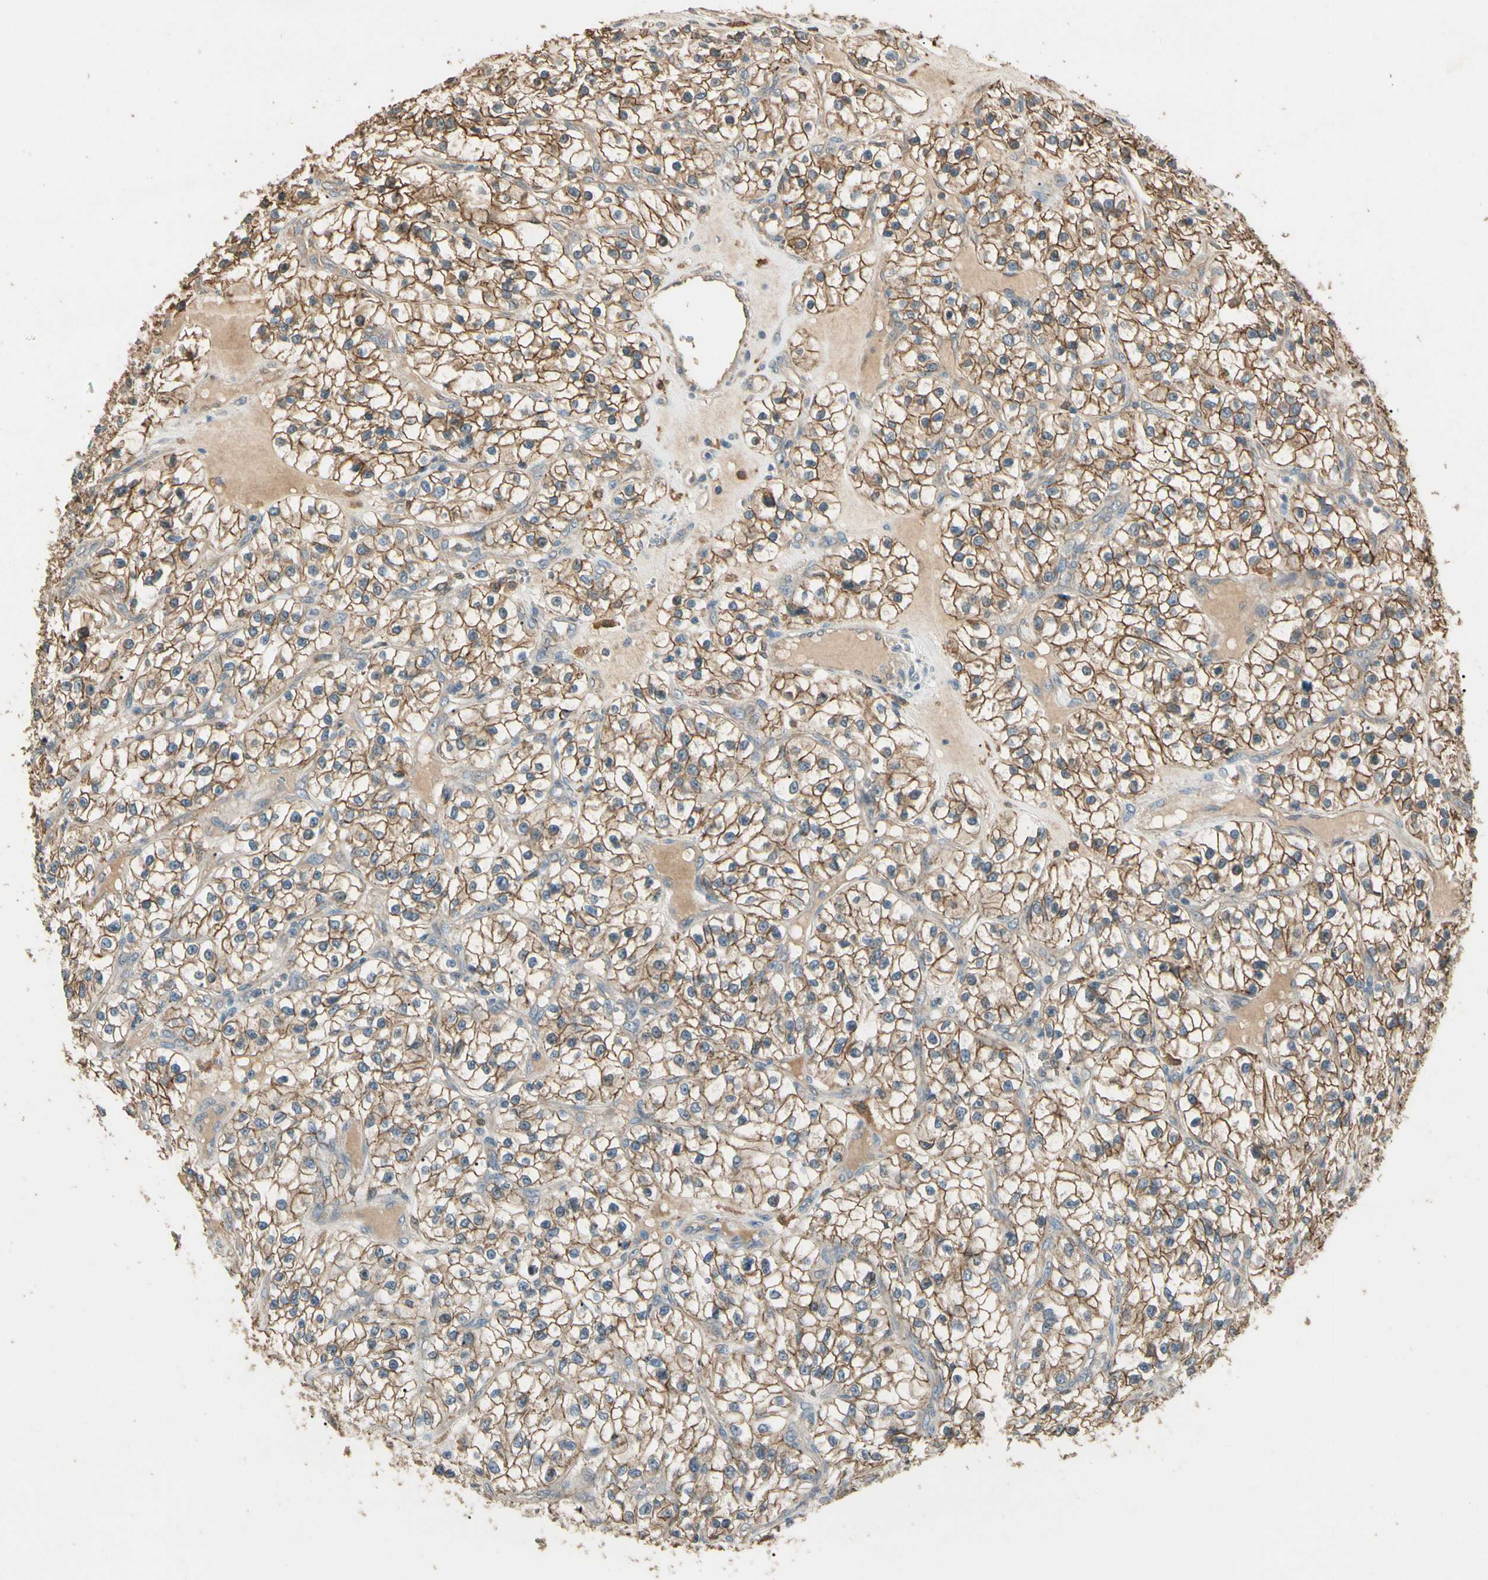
{"staining": {"intensity": "moderate", "quantity": ">75%", "location": "cytoplasmic/membranous"}, "tissue": "renal cancer", "cell_type": "Tumor cells", "image_type": "cancer", "snomed": [{"axis": "morphology", "description": "Adenocarcinoma, NOS"}, {"axis": "topography", "description": "Kidney"}], "caption": "Brown immunohistochemical staining in human adenocarcinoma (renal) exhibits moderate cytoplasmic/membranous staining in about >75% of tumor cells. The staining was performed using DAB (3,3'-diaminobenzidine) to visualize the protein expression in brown, while the nuclei were stained in blue with hematoxylin (Magnification: 20x).", "gene": "CDH6", "patient": {"sex": "female", "age": 57}}